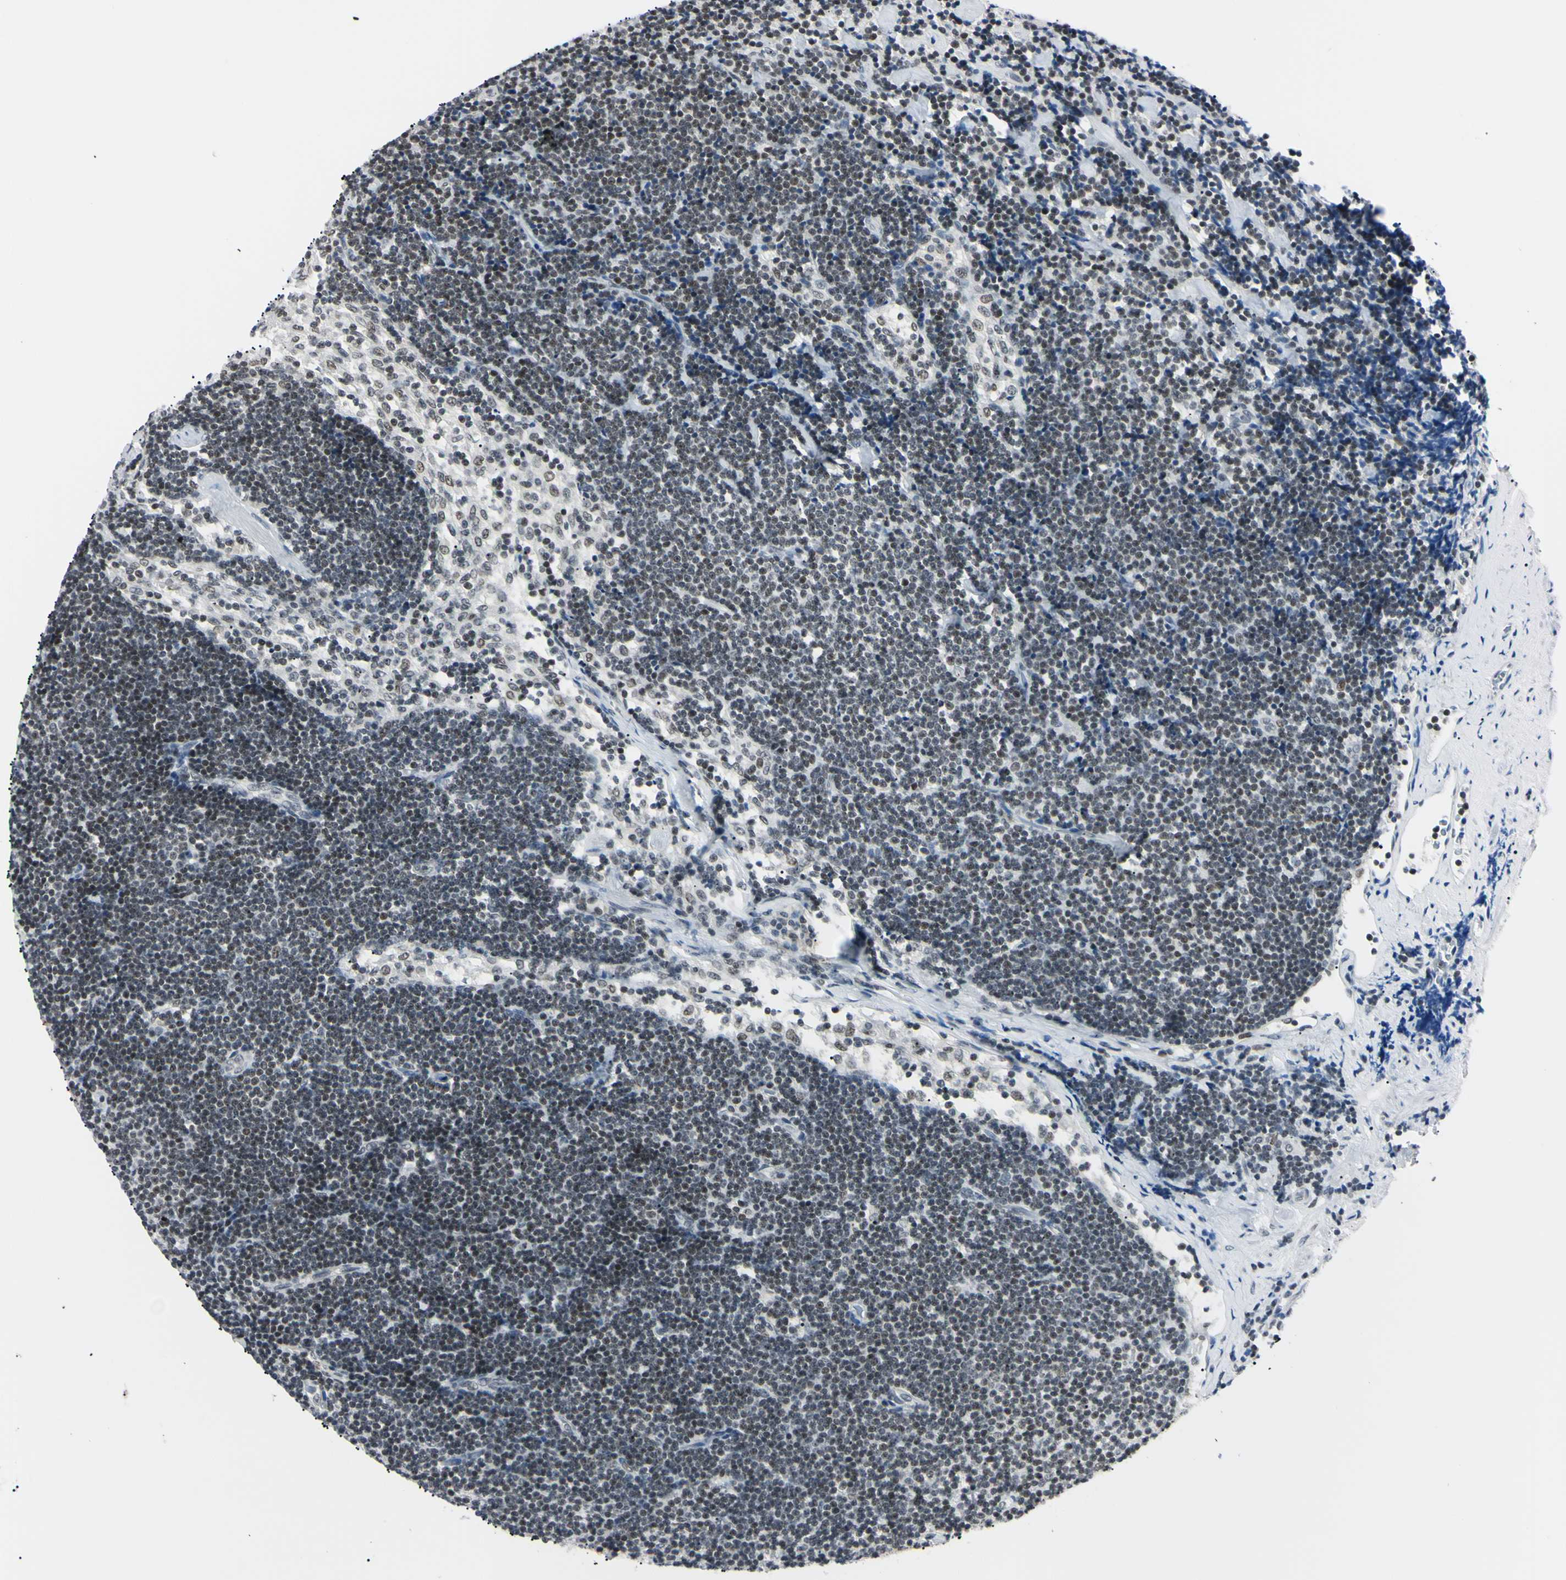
{"staining": {"intensity": "weak", "quantity": "25%-75%", "location": "nuclear"}, "tissue": "lymph node", "cell_type": "Germinal center cells", "image_type": "normal", "snomed": [{"axis": "morphology", "description": "Normal tissue, NOS"}, {"axis": "topography", "description": "Lymph node"}], "caption": "An image of human lymph node stained for a protein exhibits weak nuclear brown staining in germinal center cells. The staining was performed using DAB (3,3'-diaminobenzidine) to visualize the protein expression in brown, while the nuclei were stained in blue with hematoxylin (Magnification: 20x).", "gene": "C1orf174", "patient": {"sex": "male", "age": 63}}